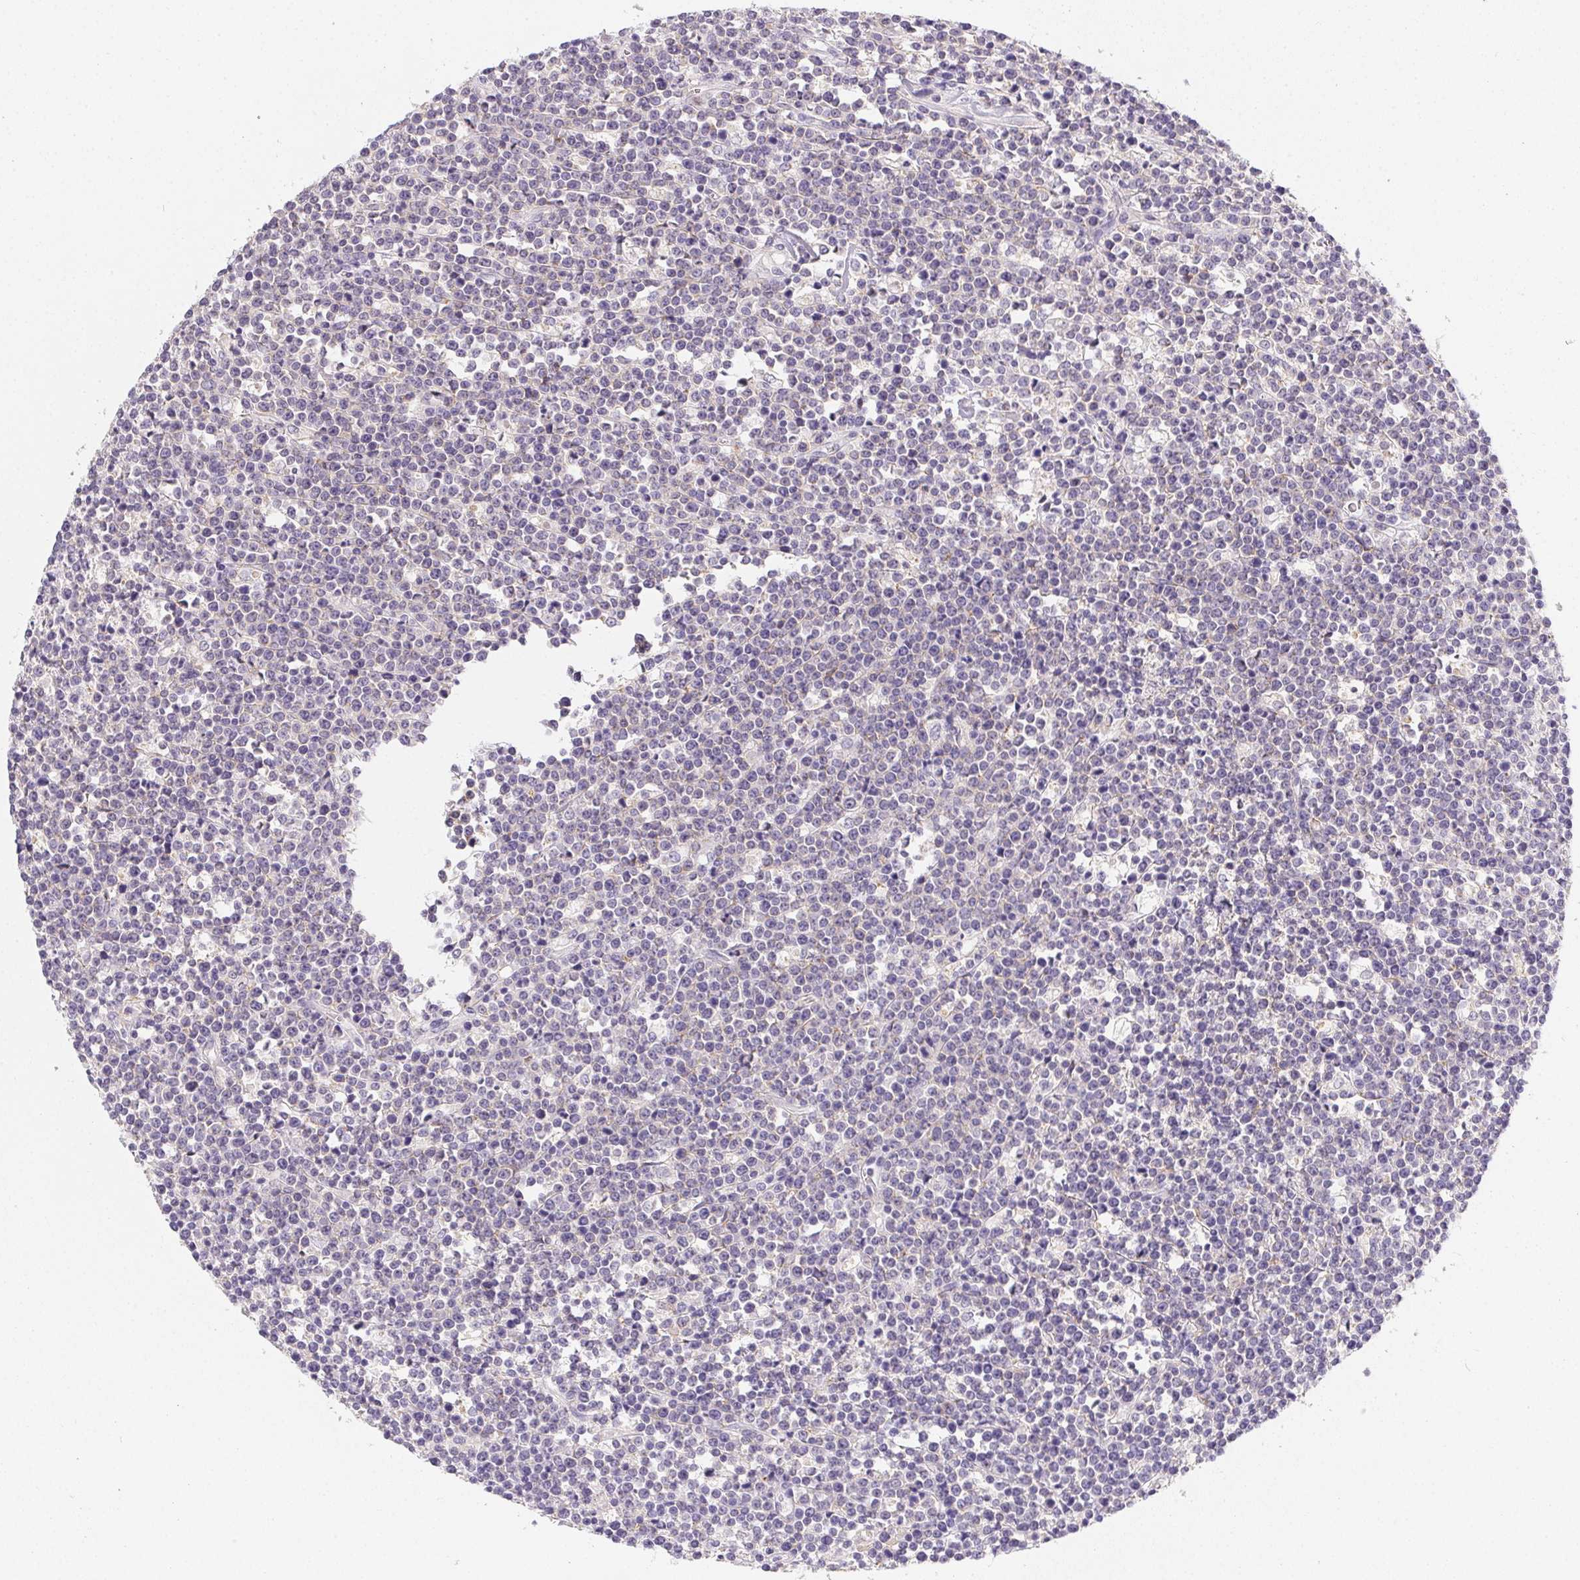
{"staining": {"intensity": "negative", "quantity": "none", "location": "none"}, "tissue": "lymphoma", "cell_type": "Tumor cells", "image_type": "cancer", "snomed": [{"axis": "morphology", "description": "Malignant lymphoma, non-Hodgkin's type, High grade"}, {"axis": "topography", "description": "Ovary"}], "caption": "Immunohistochemical staining of human malignant lymphoma, non-Hodgkin's type (high-grade) shows no significant positivity in tumor cells.", "gene": "SLC17A7", "patient": {"sex": "female", "age": 56}}